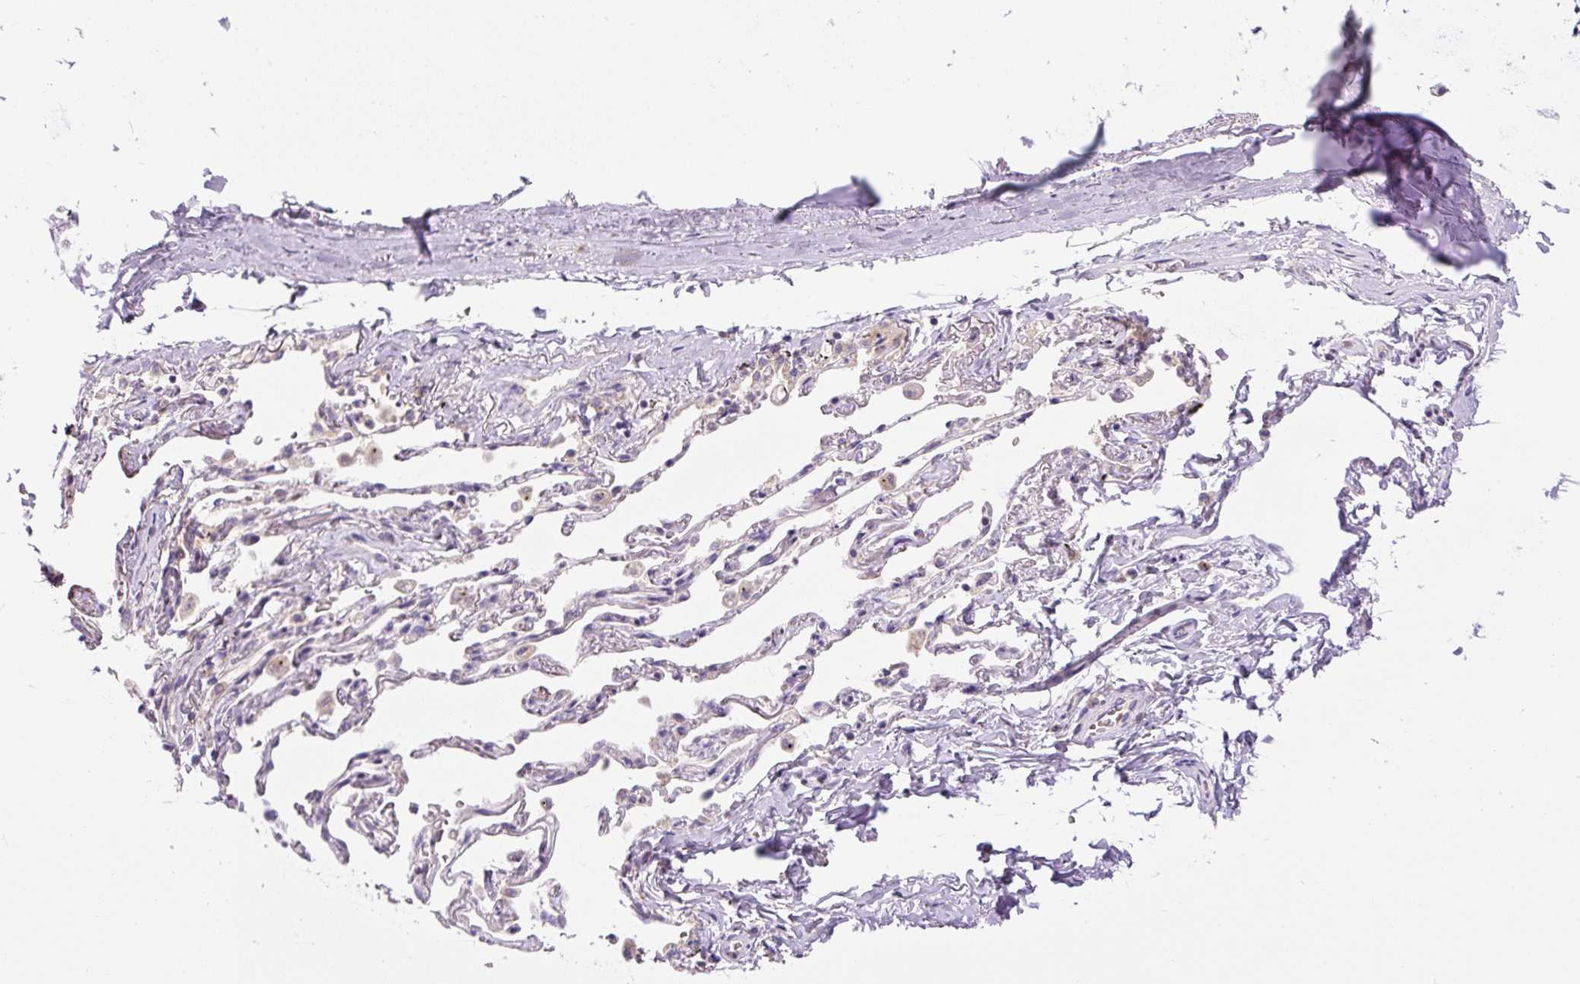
{"staining": {"intensity": "strong", "quantity": "25%-75%", "location": "cytoplasmic/membranous"}, "tissue": "bronchus", "cell_type": "Respiratory epithelial cells", "image_type": "normal", "snomed": [{"axis": "morphology", "description": "Normal tissue, NOS"}, {"axis": "topography", "description": "Bronchus"}], "caption": "There is high levels of strong cytoplasmic/membranous expression in respiratory epithelial cells of benign bronchus, as demonstrated by immunohistochemical staining (brown color).", "gene": "PCM1", "patient": {"sex": "male", "age": 70}}